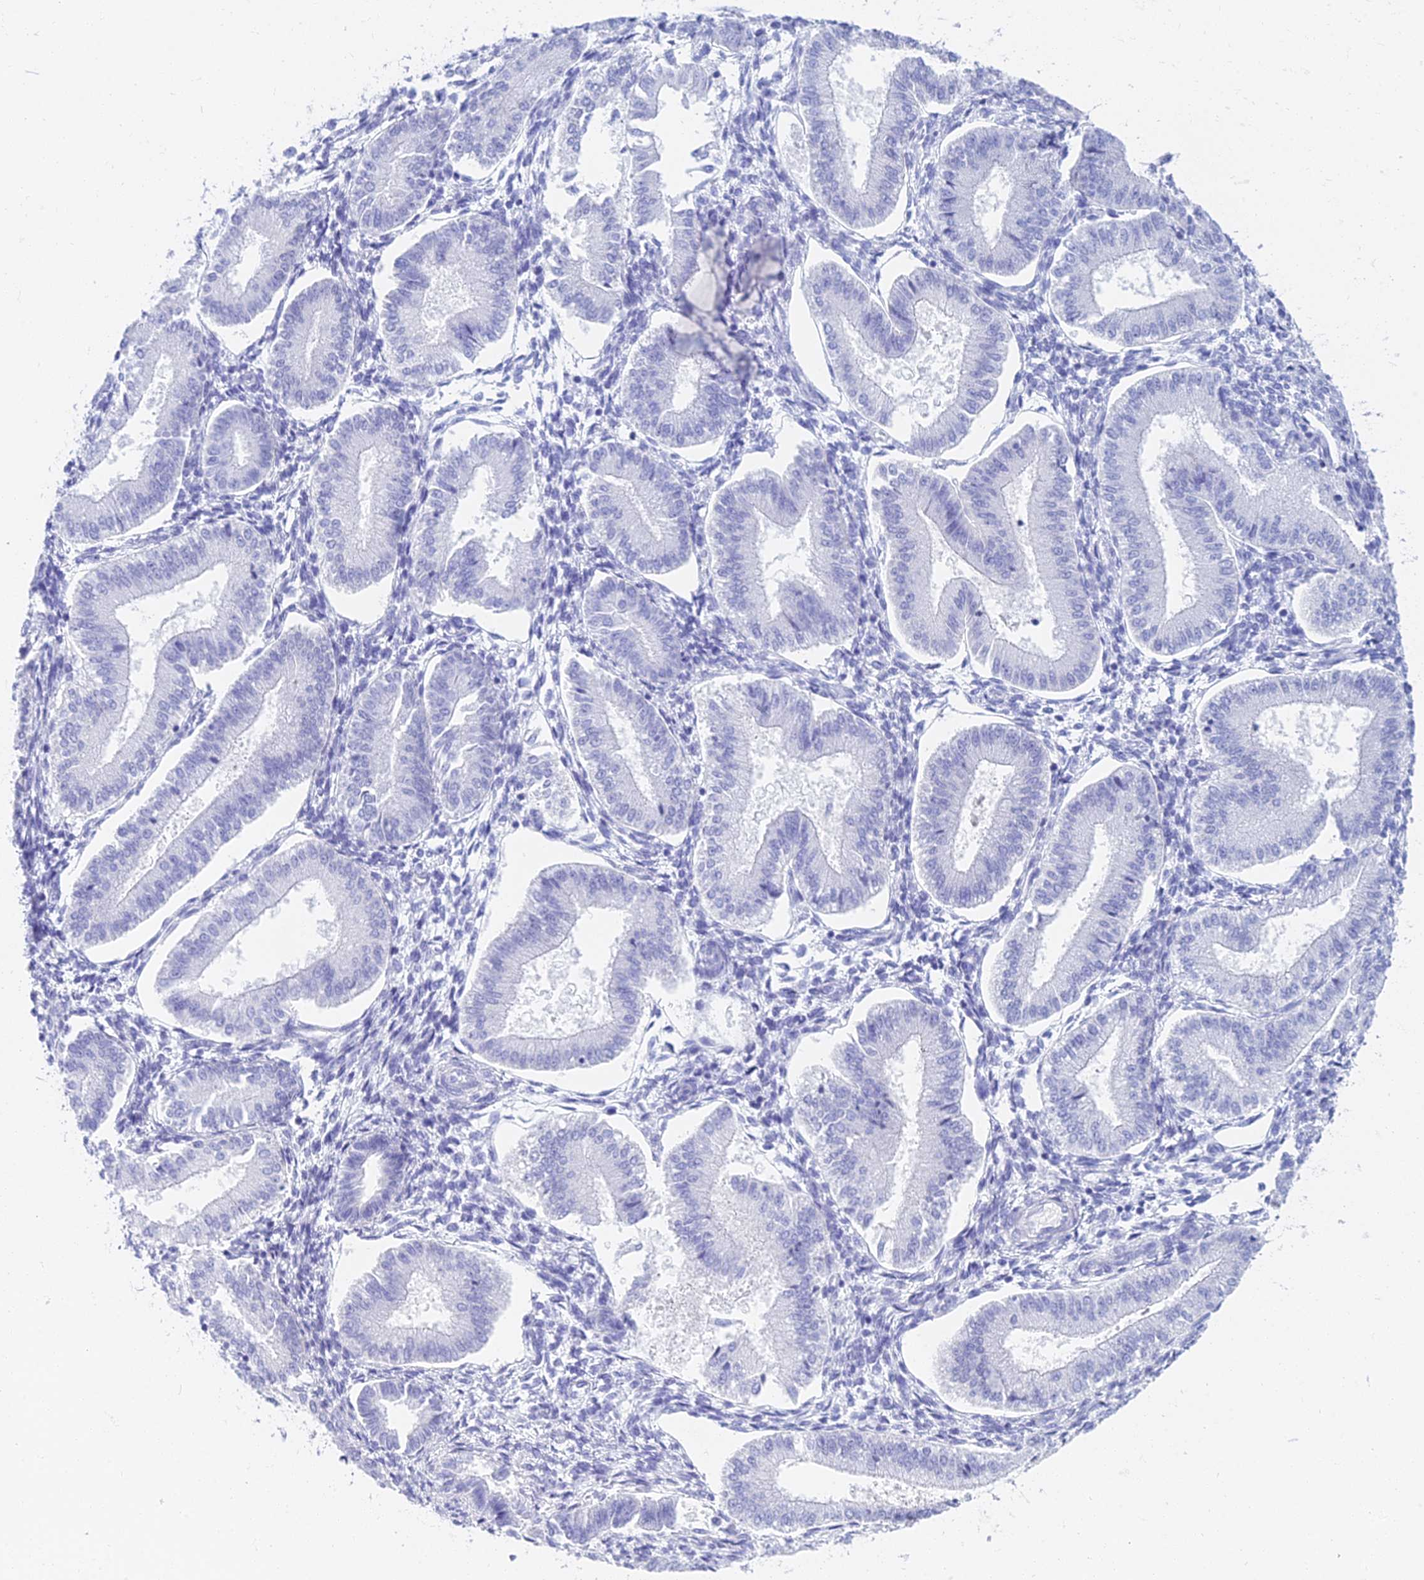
{"staining": {"intensity": "negative", "quantity": "none", "location": "none"}, "tissue": "endometrium", "cell_type": "Cells in endometrial stroma", "image_type": "normal", "snomed": [{"axis": "morphology", "description": "Normal tissue, NOS"}, {"axis": "topography", "description": "Endometrium"}], "caption": "IHC image of benign endometrium stained for a protein (brown), which reveals no expression in cells in endometrial stroma.", "gene": "CGB1", "patient": {"sex": "female", "age": 39}}